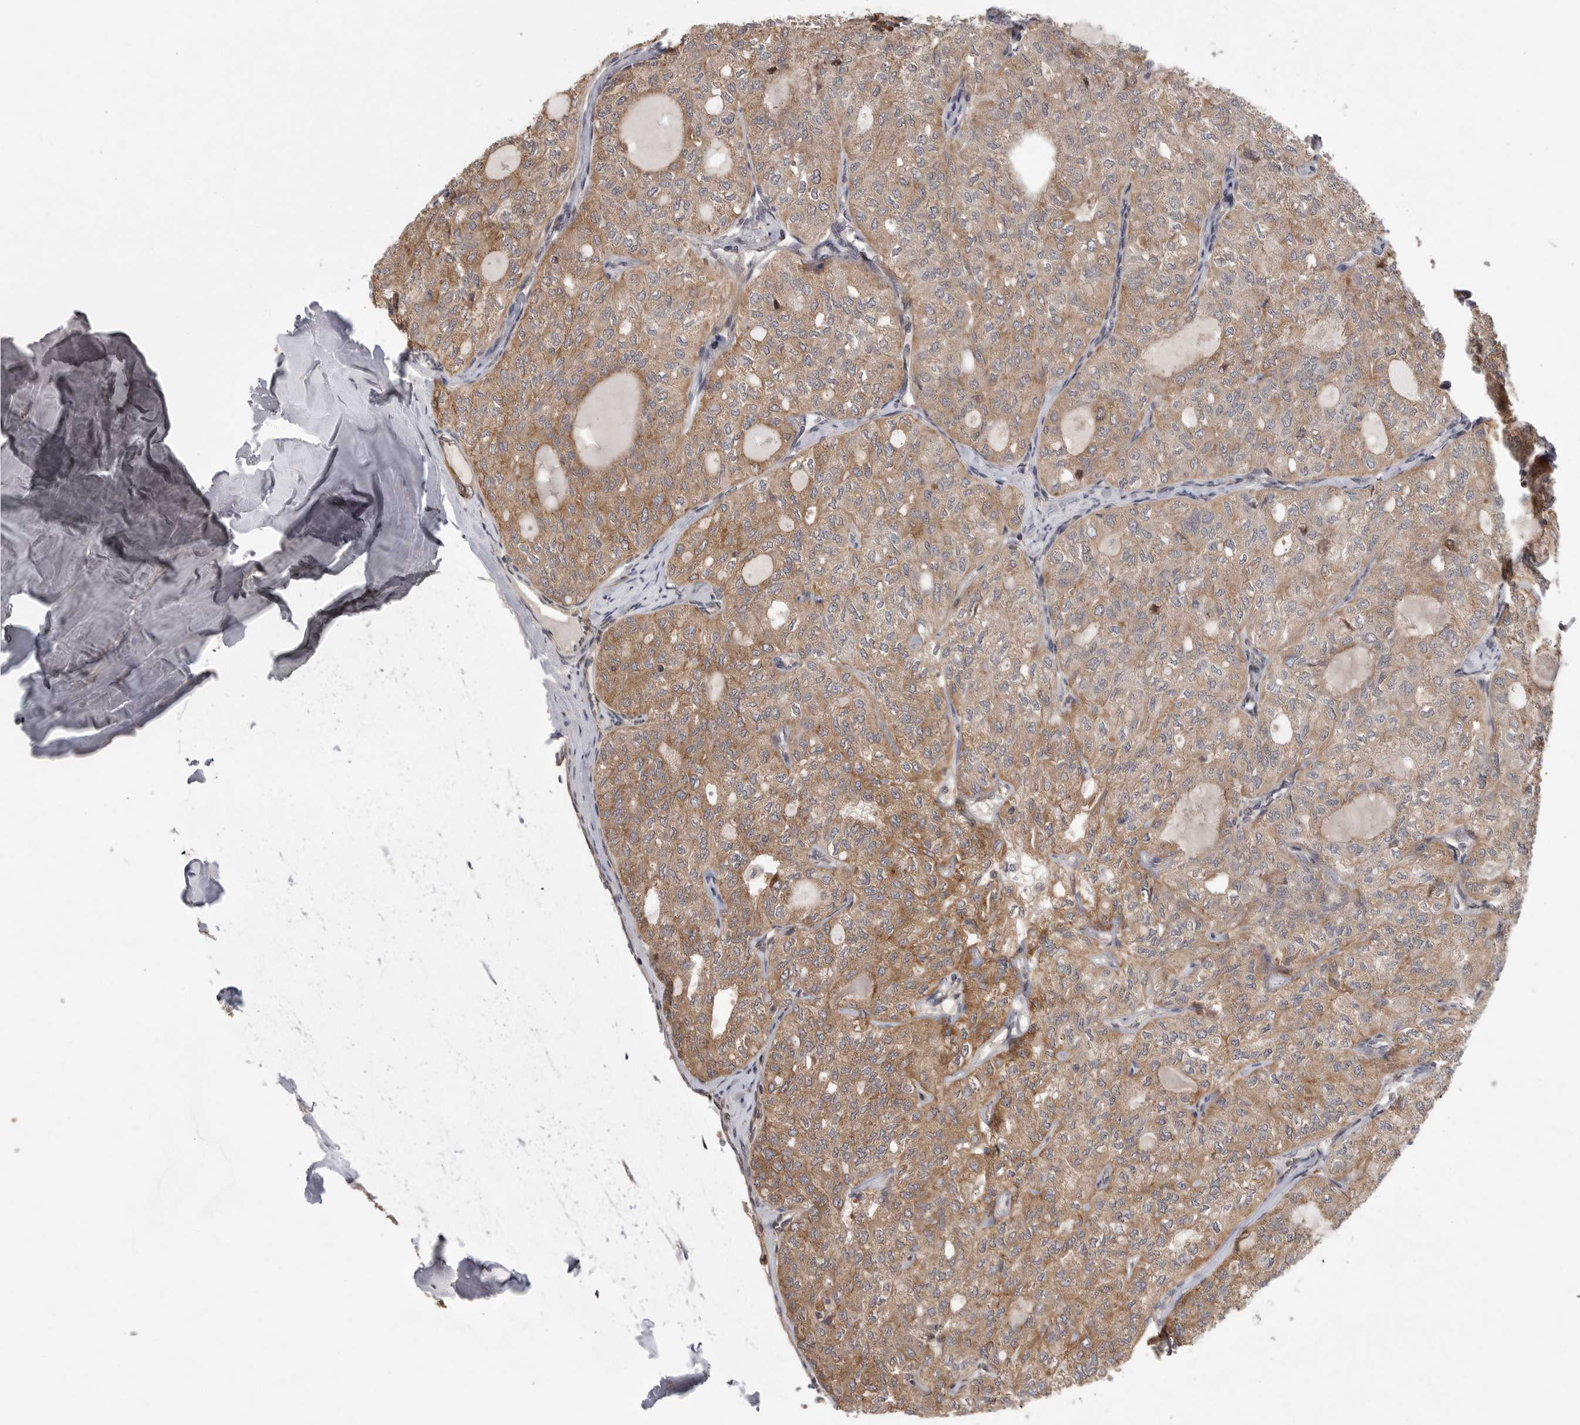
{"staining": {"intensity": "moderate", "quantity": ">75%", "location": "cytoplasmic/membranous"}, "tissue": "thyroid cancer", "cell_type": "Tumor cells", "image_type": "cancer", "snomed": [{"axis": "morphology", "description": "Follicular adenoma carcinoma, NOS"}, {"axis": "topography", "description": "Thyroid gland"}], "caption": "The histopathology image displays staining of thyroid follicular adenoma carcinoma, revealing moderate cytoplasmic/membranous protein staining (brown color) within tumor cells.", "gene": "OXR1", "patient": {"sex": "male", "age": 75}}